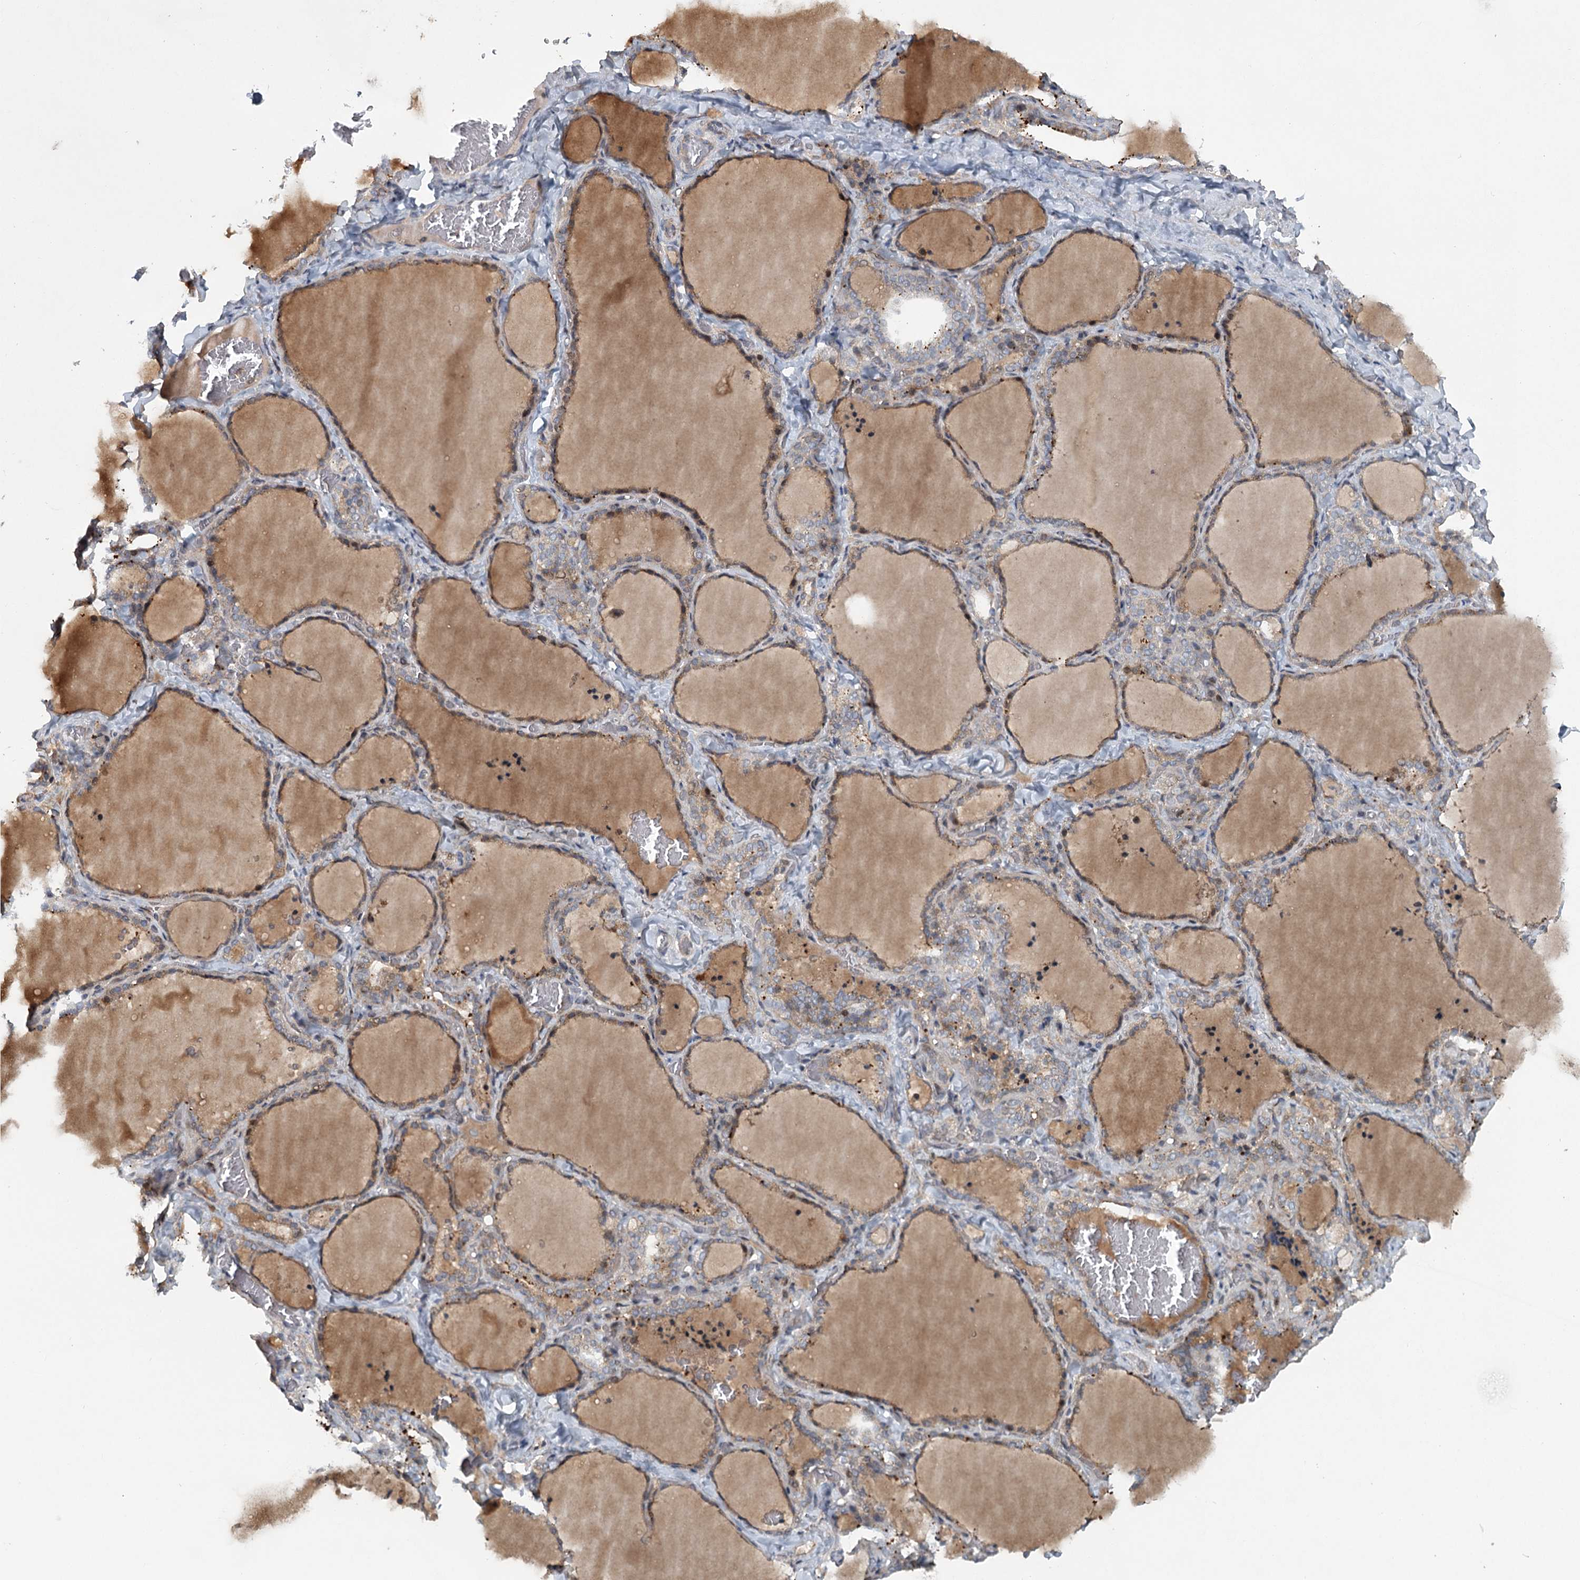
{"staining": {"intensity": "moderate", "quantity": "25%-75%", "location": "cytoplasmic/membranous"}, "tissue": "thyroid gland", "cell_type": "Glandular cells", "image_type": "normal", "snomed": [{"axis": "morphology", "description": "Normal tissue, NOS"}, {"axis": "topography", "description": "Thyroid gland"}], "caption": "IHC histopathology image of unremarkable human thyroid gland stained for a protein (brown), which shows medium levels of moderate cytoplasmic/membranous staining in approximately 25%-75% of glandular cells.", "gene": "MAP3K13", "patient": {"sex": "female", "age": 22}}